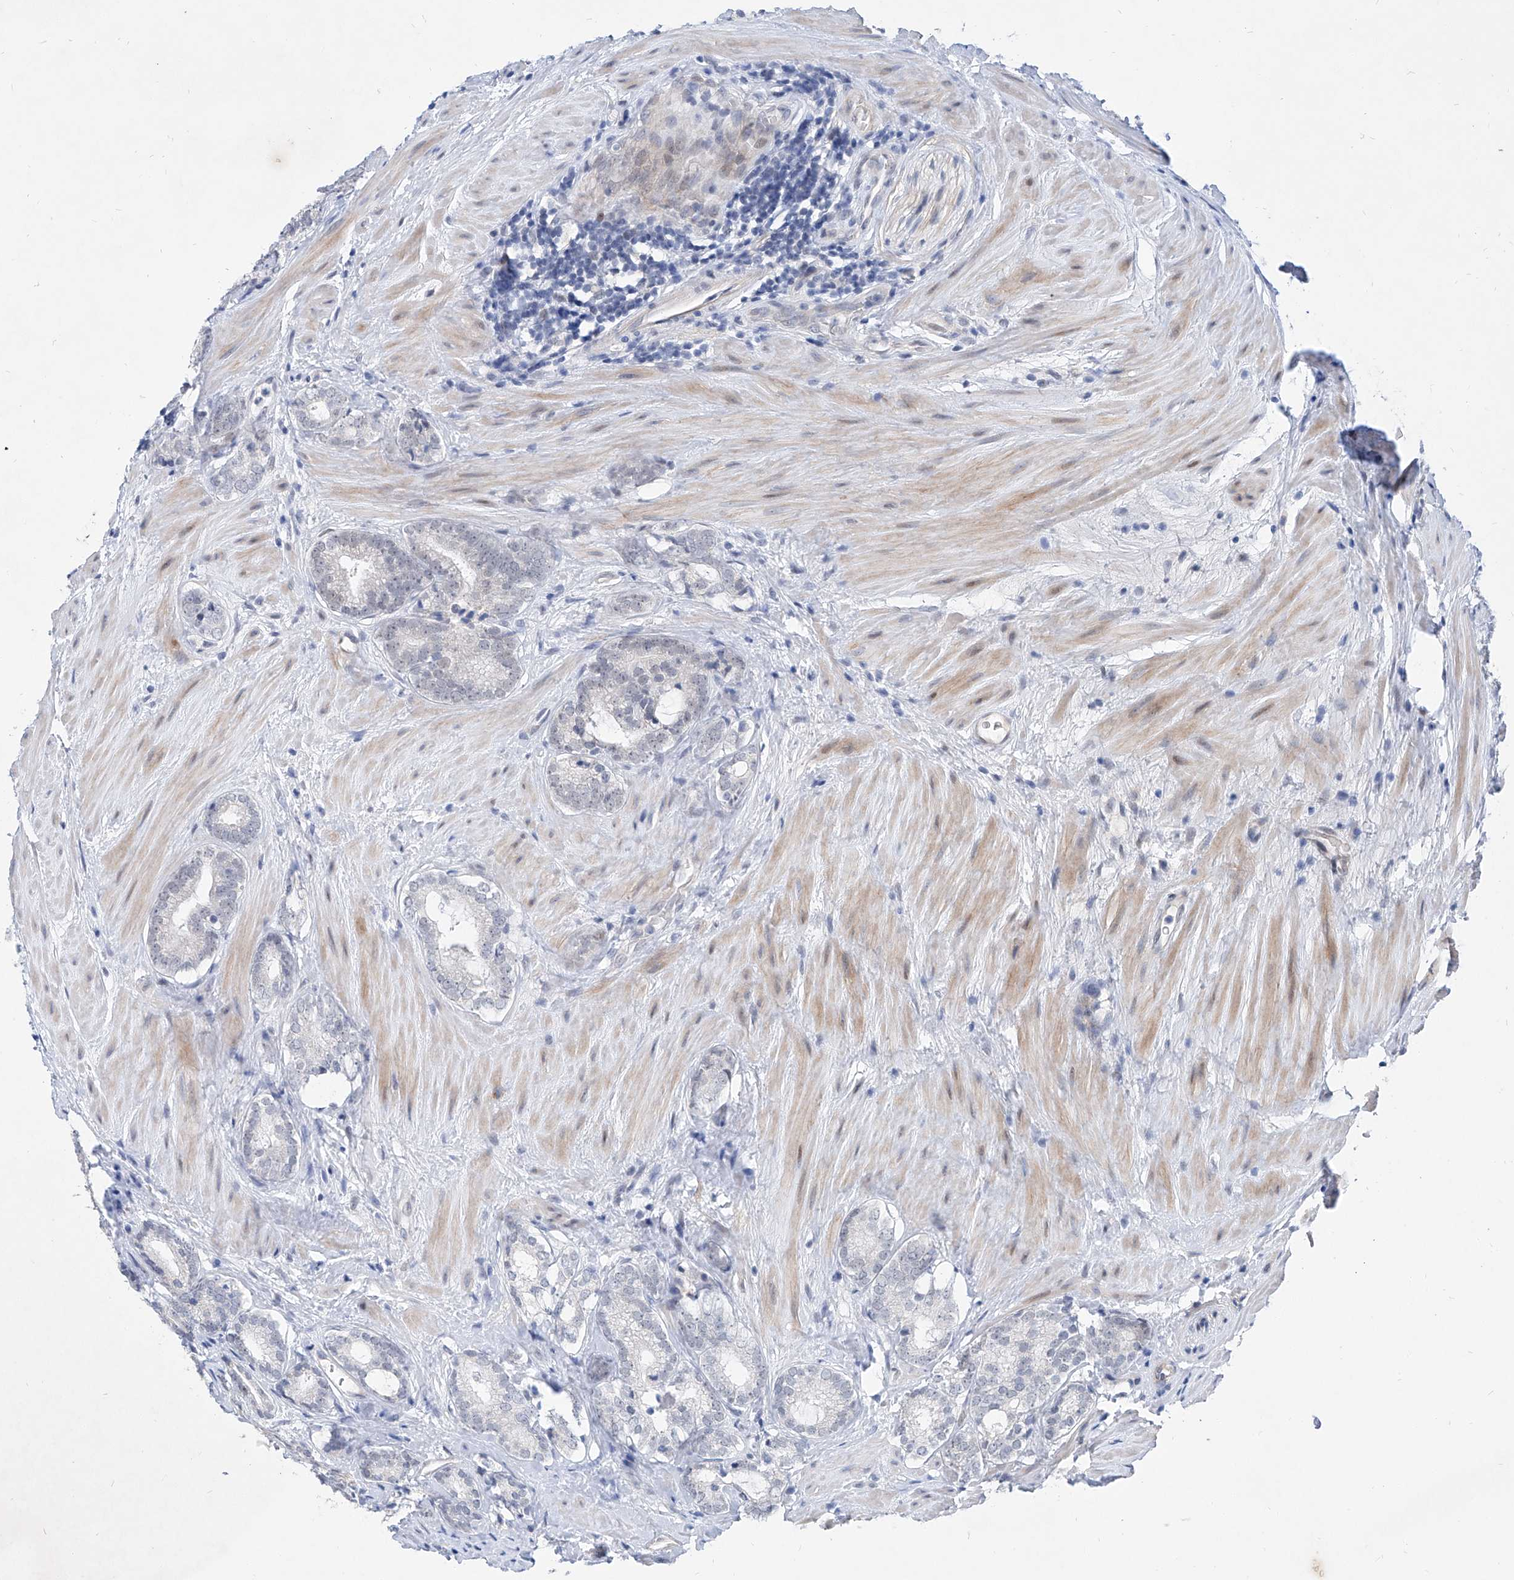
{"staining": {"intensity": "negative", "quantity": "none", "location": "none"}, "tissue": "prostate cancer", "cell_type": "Tumor cells", "image_type": "cancer", "snomed": [{"axis": "morphology", "description": "Adenocarcinoma, High grade"}, {"axis": "topography", "description": "Prostate"}], "caption": "Micrograph shows no significant protein staining in tumor cells of prostate cancer. (Stains: DAB IHC with hematoxylin counter stain, Microscopy: brightfield microscopy at high magnification).", "gene": "BPTF", "patient": {"sex": "male", "age": 63}}